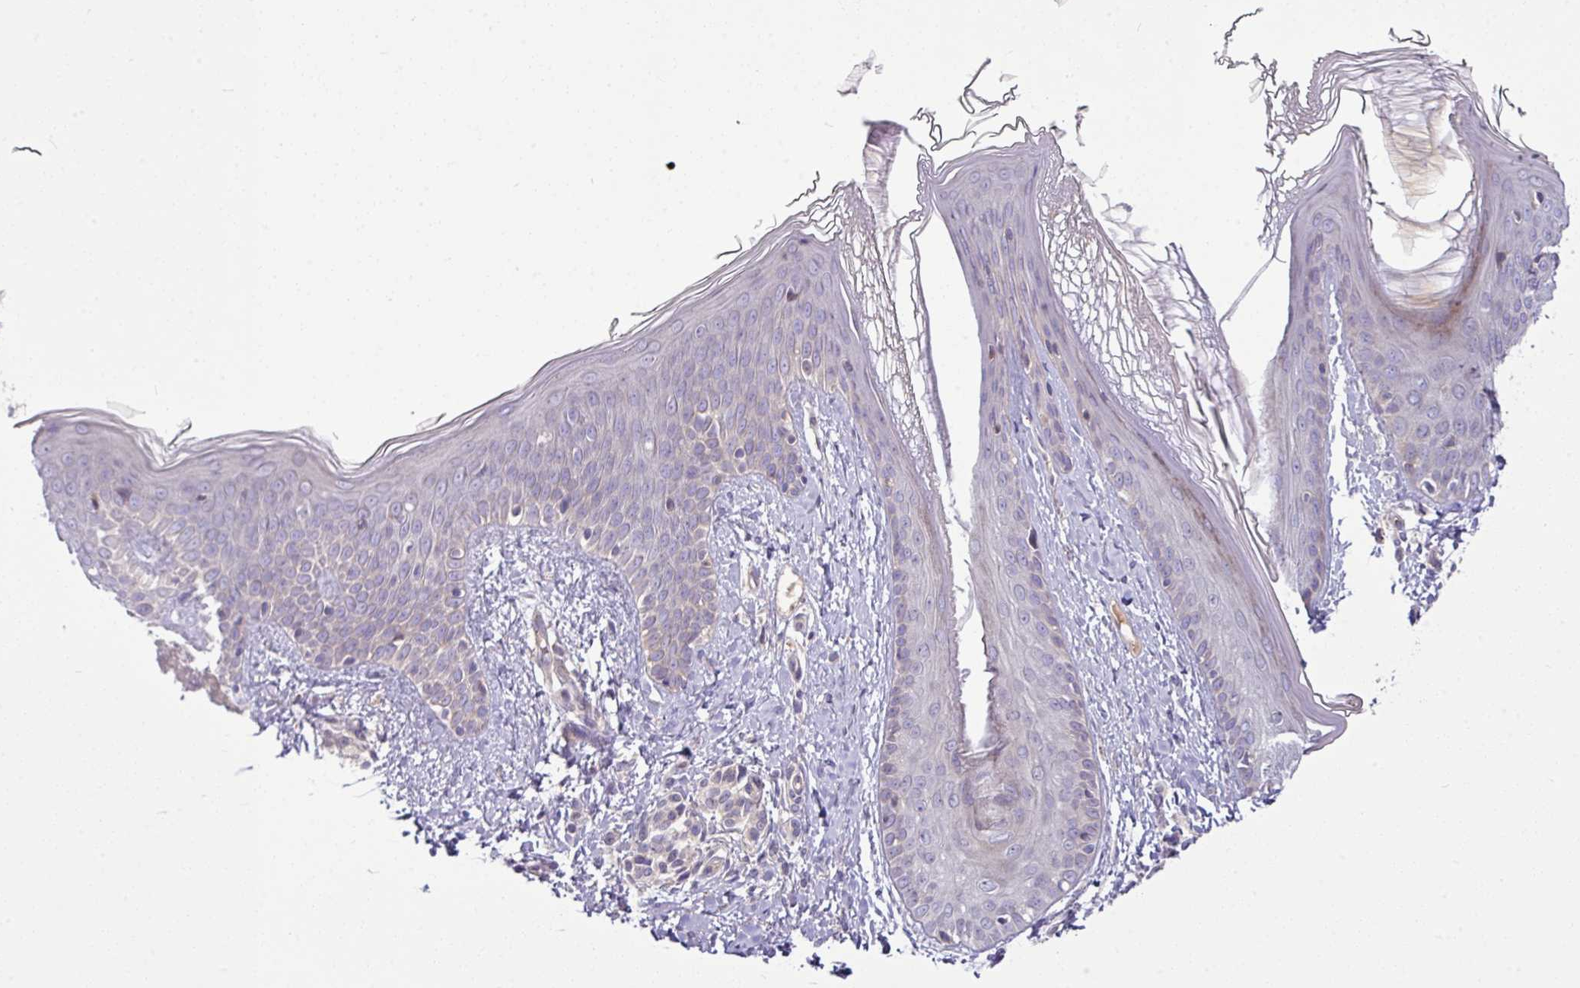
{"staining": {"intensity": "negative", "quantity": "none", "location": "none"}, "tissue": "skin", "cell_type": "Fibroblasts", "image_type": "normal", "snomed": [{"axis": "morphology", "description": "Normal tissue, NOS"}, {"axis": "topography", "description": "Skin"}], "caption": "Skin stained for a protein using immunohistochemistry exhibits no expression fibroblasts.", "gene": "B4GALNT4", "patient": {"sex": "male", "age": 16}}